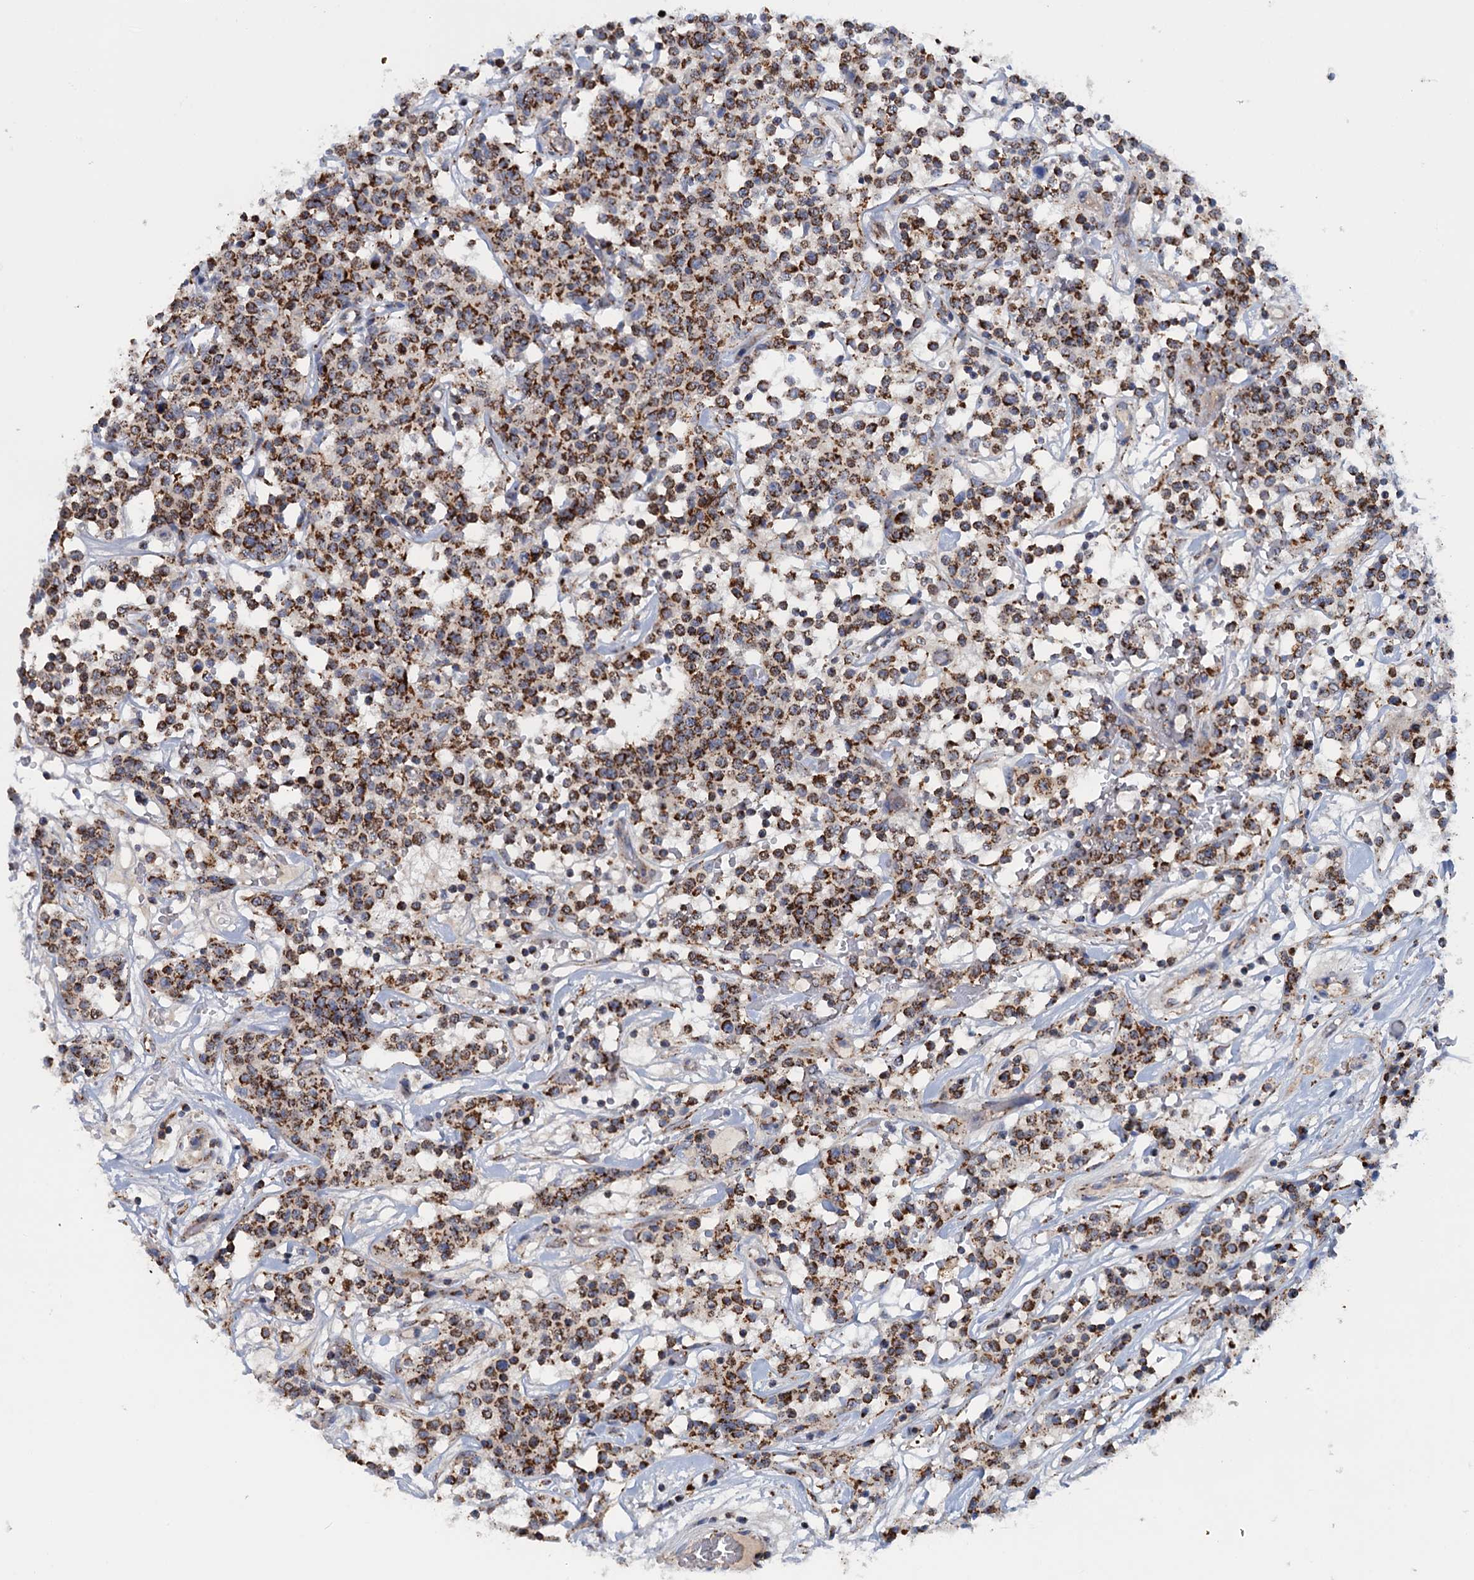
{"staining": {"intensity": "strong", "quantity": ">75%", "location": "cytoplasmic/membranous"}, "tissue": "lymphoma", "cell_type": "Tumor cells", "image_type": "cancer", "snomed": [{"axis": "morphology", "description": "Malignant lymphoma, non-Hodgkin's type, Low grade"}, {"axis": "topography", "description": "Small intestine"}], "caption": "This micrograph displays lymphoma stained with IHC to label a protein in brown. The cytoplasmic/membranous of tumor cells show strong positivity for the protein. Nuclei are counter-stained blue.", "gene": "GTPBP3", "patient": {"sex": "female", "age": 59}}